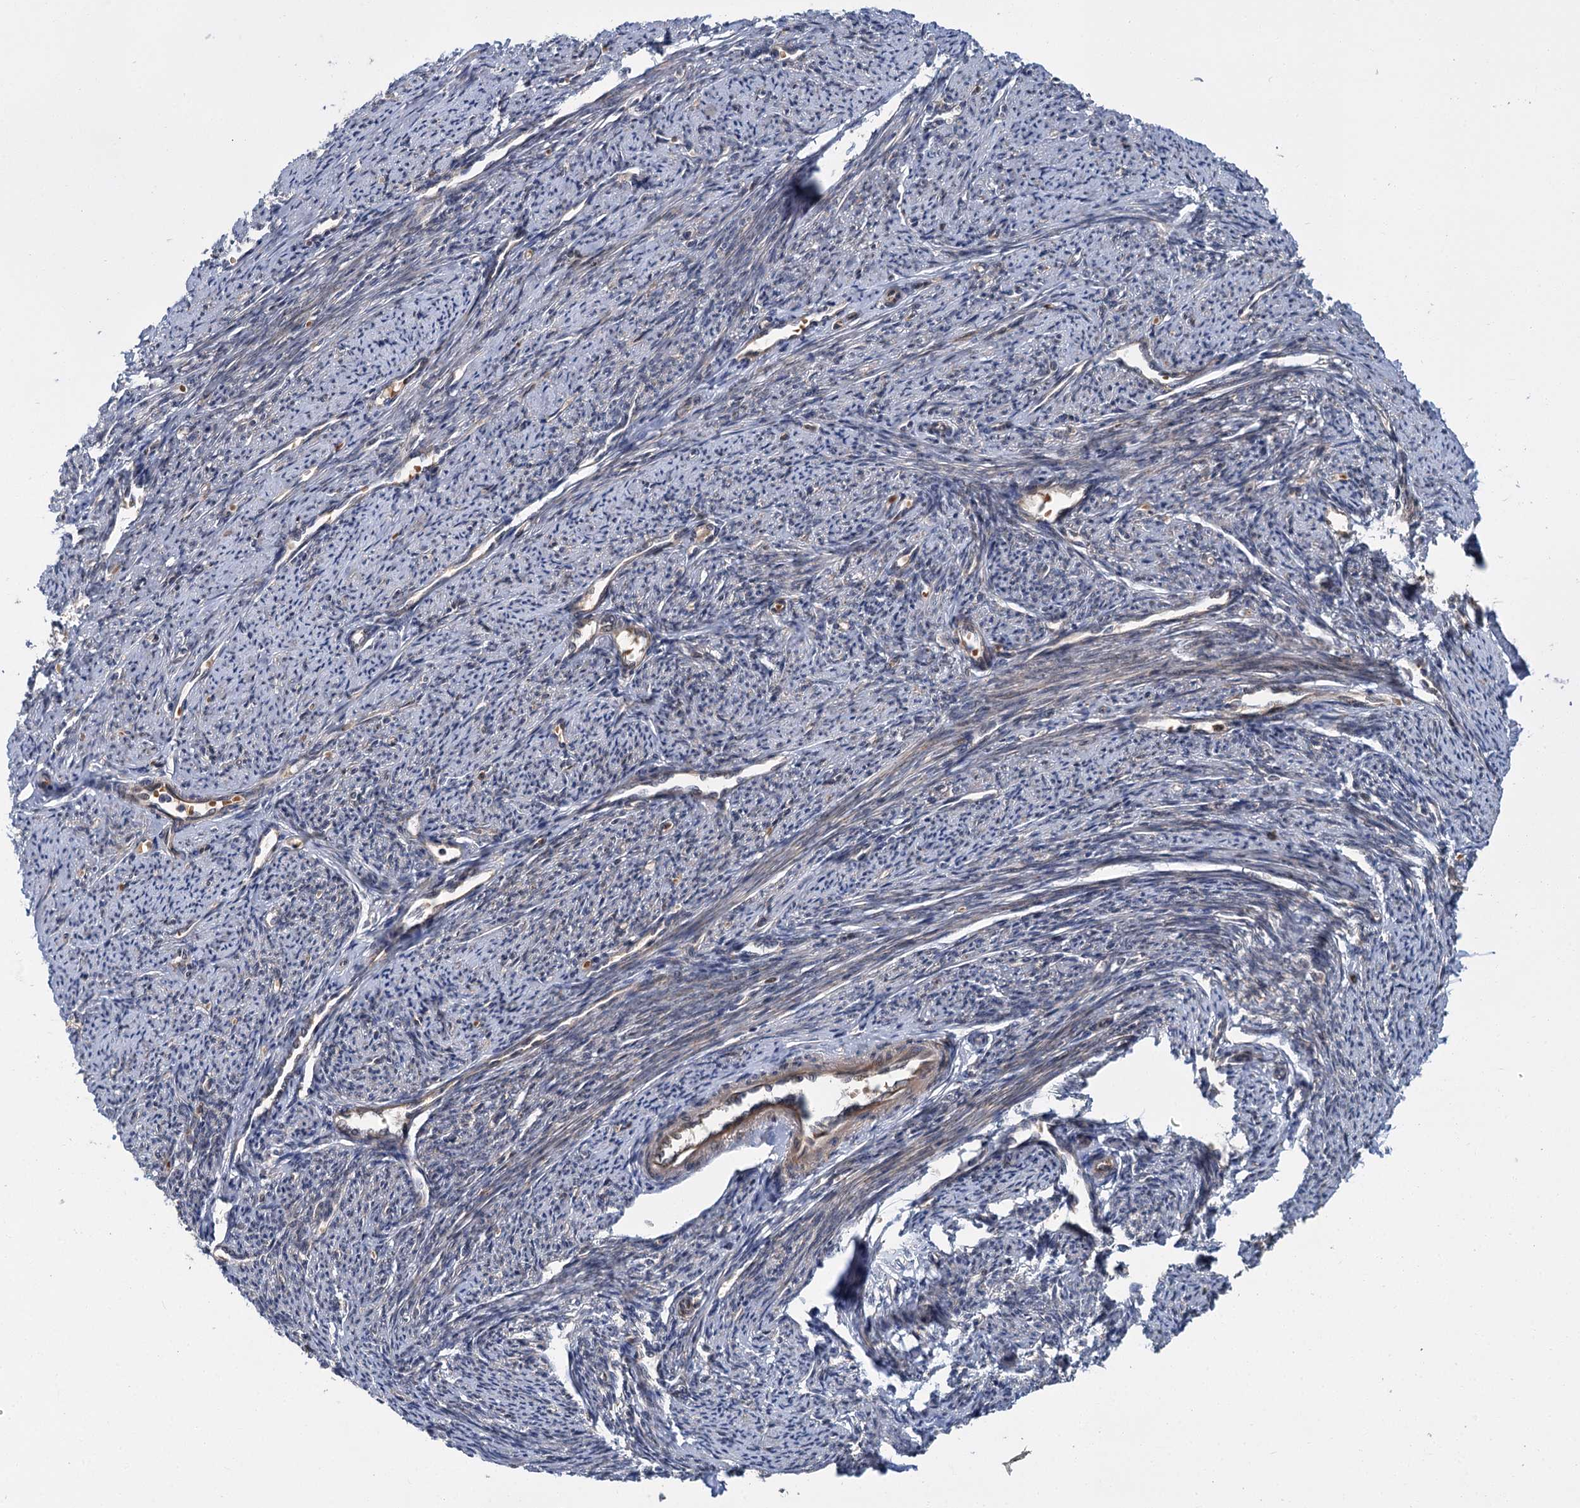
{"staining": {"intensity": "moderate", "quantity": "25%-75%", "location": "cytoplasmic/membranous"}, "tissue": "smooth muscle", "cell_type": "Smooth muscle cells", "image_type": "normal", "snomed": [{"axis": "morphology", "description": "Normal tissue, NOS"}, {"axis": "topography", "description": "Smooth muscle"}, {"axis": "topography", "description": "Uterus"}], "caption": "Immunohistochemical staining of unremarkable human smooth muscle displays 25%-75% levels of moderate cytoplasmic/membranous protein expression in about 25%-75% of smooth muscle cells.", "gene": "APBA2", "patient": {"sex": "female", "age": 59}}